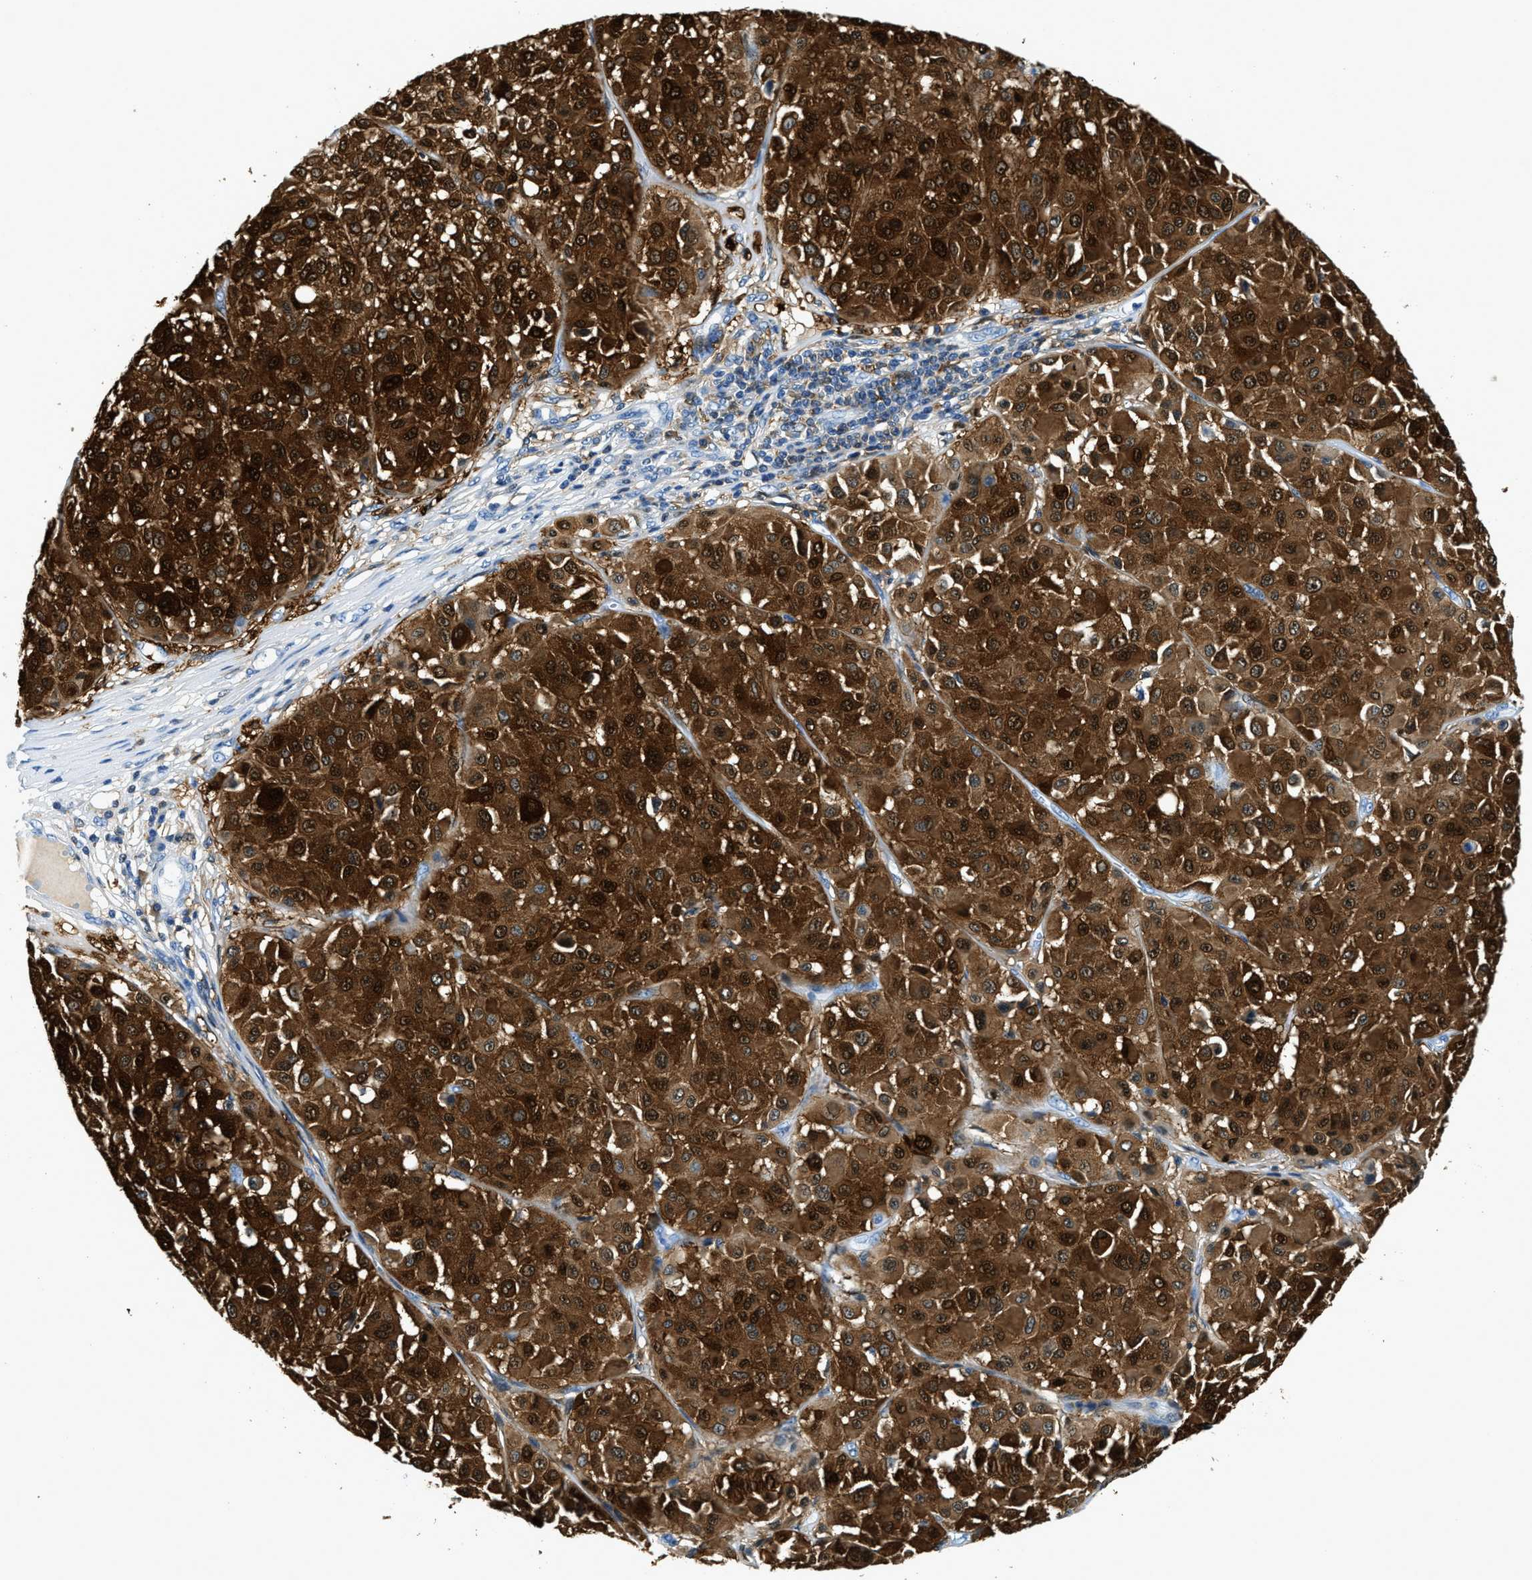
{"staining": {"intensity": "moderate", "quantity": ">75%", "location": "cytoplasmic/membranous,nuclear"}, "tissue": "melanoma", "cell_type": "Tumor cells", "image_type": "cancer", "snomed": [{"axis": "morphology", "description": "Malignant melanoma, Metastatic site"}, {"axis": "topography", "description": "Soft tissue"}], "caption": "This is a micrograph of immunohistochemistry (IHC) staining of malignant melanoma (metastatic site), which shows moderate expression in the cytoplasmic/membranous and nuclear of tumor cells.", "gene": "CAPG", "patient": {"sex": "male", "age": 41}}